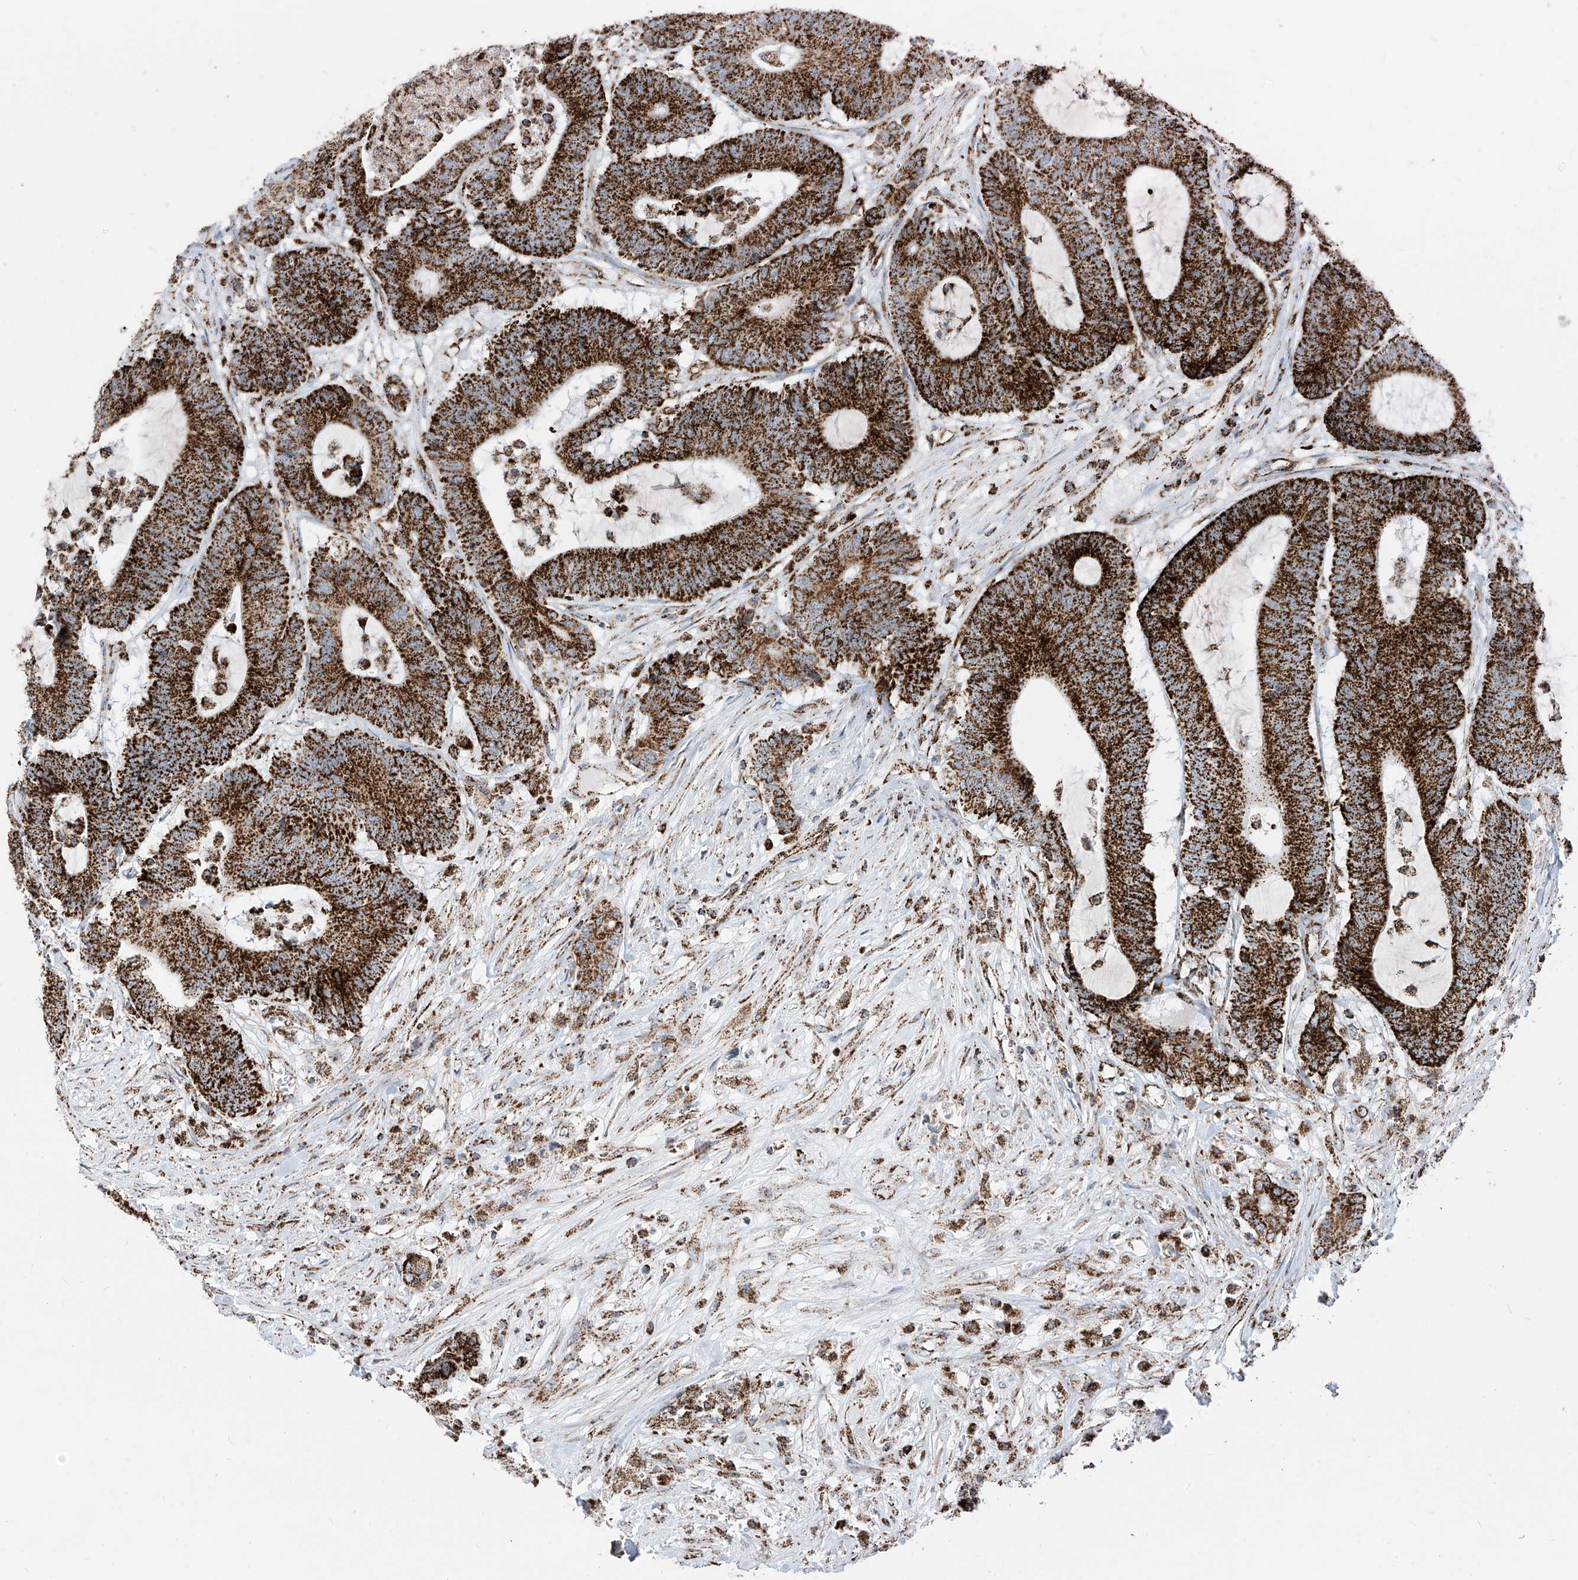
{"staining": {"intensity": "strong", "quantity": ">75%", "location": "cytoplasmic/membranous"}, "tissue": "colorectal cancer", "cell_type": "Tumor cells", "image_type": "cancer", "snomed": [{"axis": "morphology", "description": "Adenocarcinoma, NOS"}, {"axis": "topography", "description": "Colon"}], "caption": "Strong cytoplasmic/membranous positivity for a protein is present in approximately >75% of tumor cells of colorectal cancer using immunohistochemistry.", "gene": "COX5B", "patient": {"sex": "female", "age": 84}}